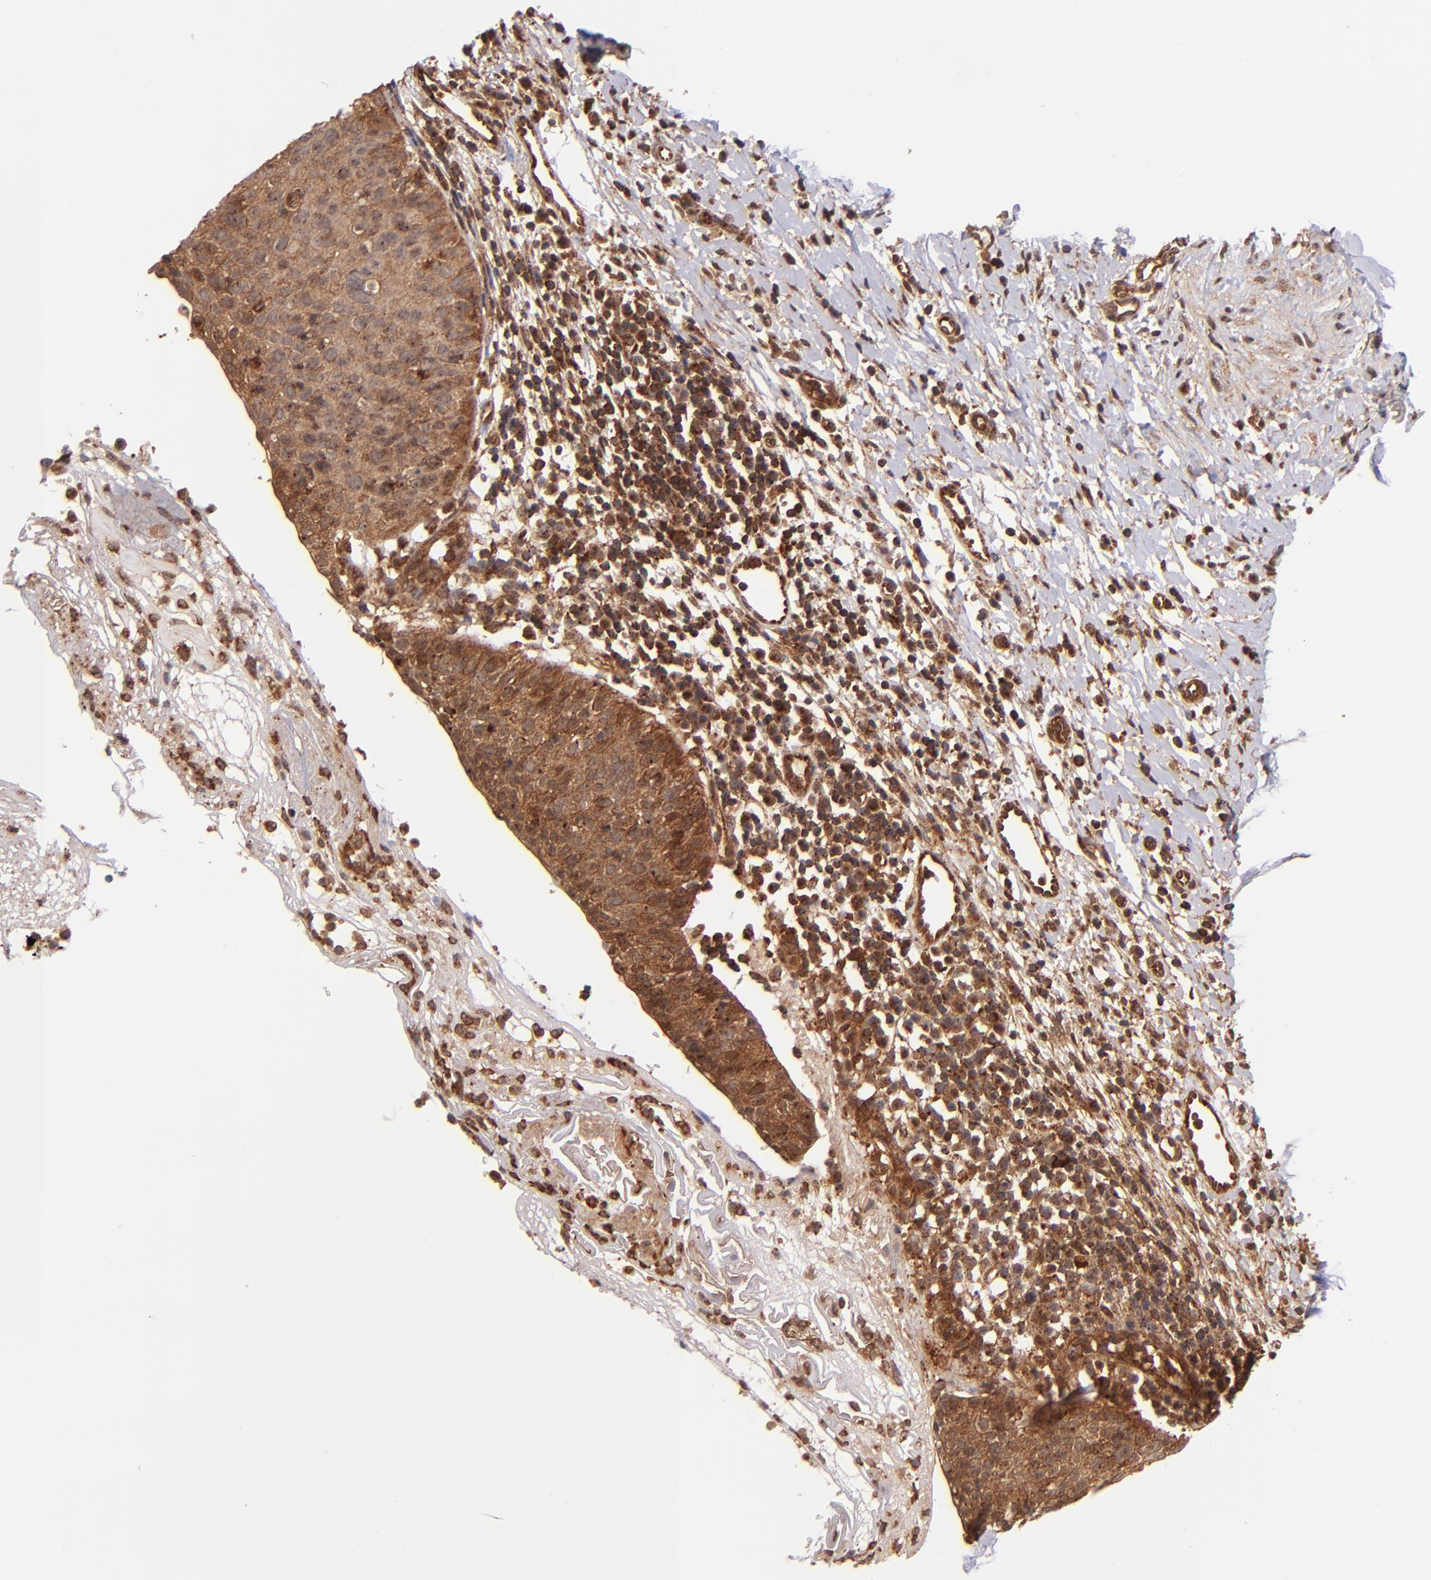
{"staining": {"intensity": "strong", "quantity": ">75%", "location": "cytoplasmic/membranous"}, "tissue": "cervical cancer", "cell_type": "Tumor cells", "image_type": "cancer", "snomed": [{"axis": "morphology", "description": "Normal tissue, NOS"}, {"axis": "morphology", "description": "Squamous cell carcinoma, NOS"}, {"axis": "topography", "description": "Cervix"}], "caption": "Protein staining of cervical cancer tissue exhibits strong cytoplasmic/membranous positivity in approximately >75% of tumor cells. The protein of interest is stained brown, and the nuclei are stained in blue (DAB (3,3'-diaminobenzidine) IHC with brightfield microscopy, high magnification).", "gene": "STX8", "patient": {"sex": "female", "age": 39}}